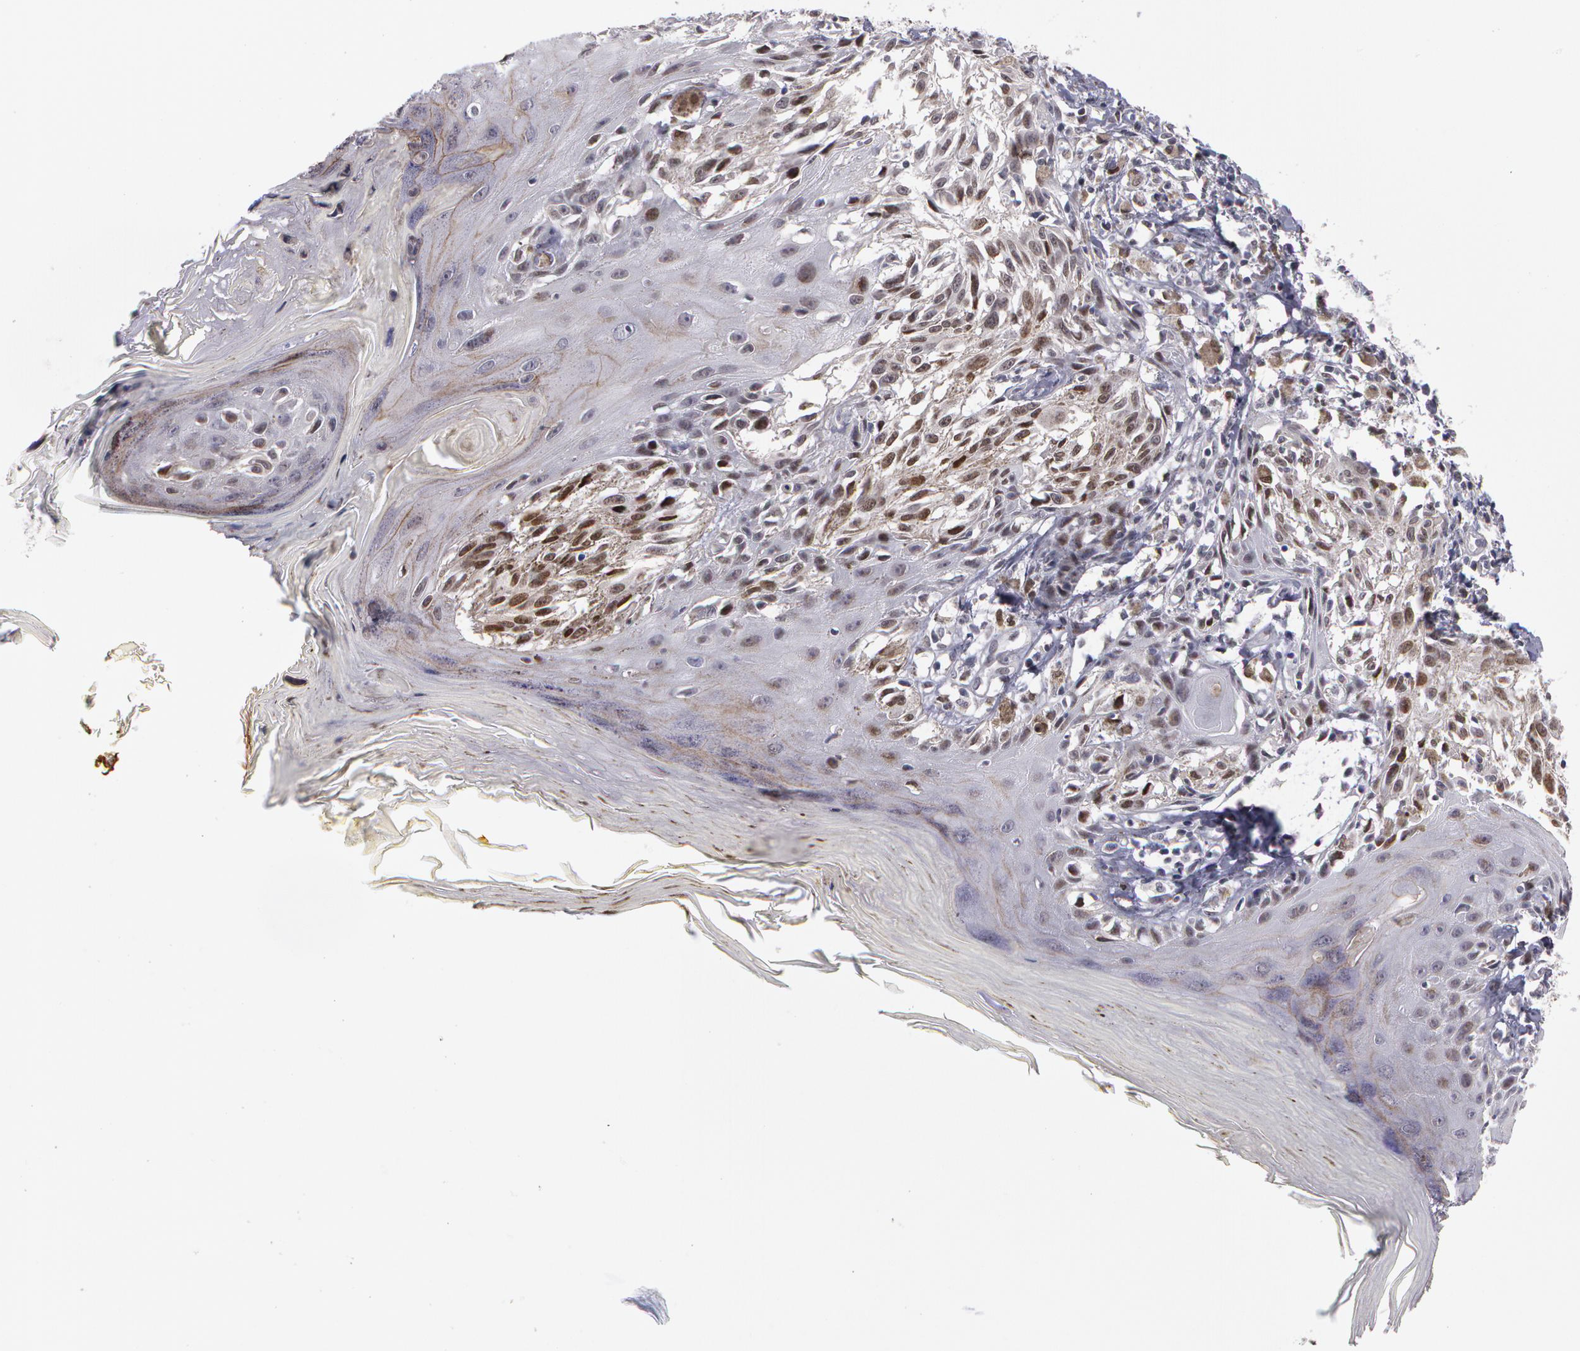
{"staining": {"intensity": "weak", "quantity": "<25%", "location": "nuclear"}, "tissue": "melanoma", "cell_type": "Tumor cells", "image_type": "cancer", "snomed": [{"axis": "morphology", "description": "Malignant melanoma, NOS"}, {"axis": "topography", "description": "Skin"}], "caption": "Melanoma stained for a protein using immunohistochemistry demonstrates no expression tumor cells.", "gene": "PRICKLE1", "patient": {"sex": "female", "age": 77}}